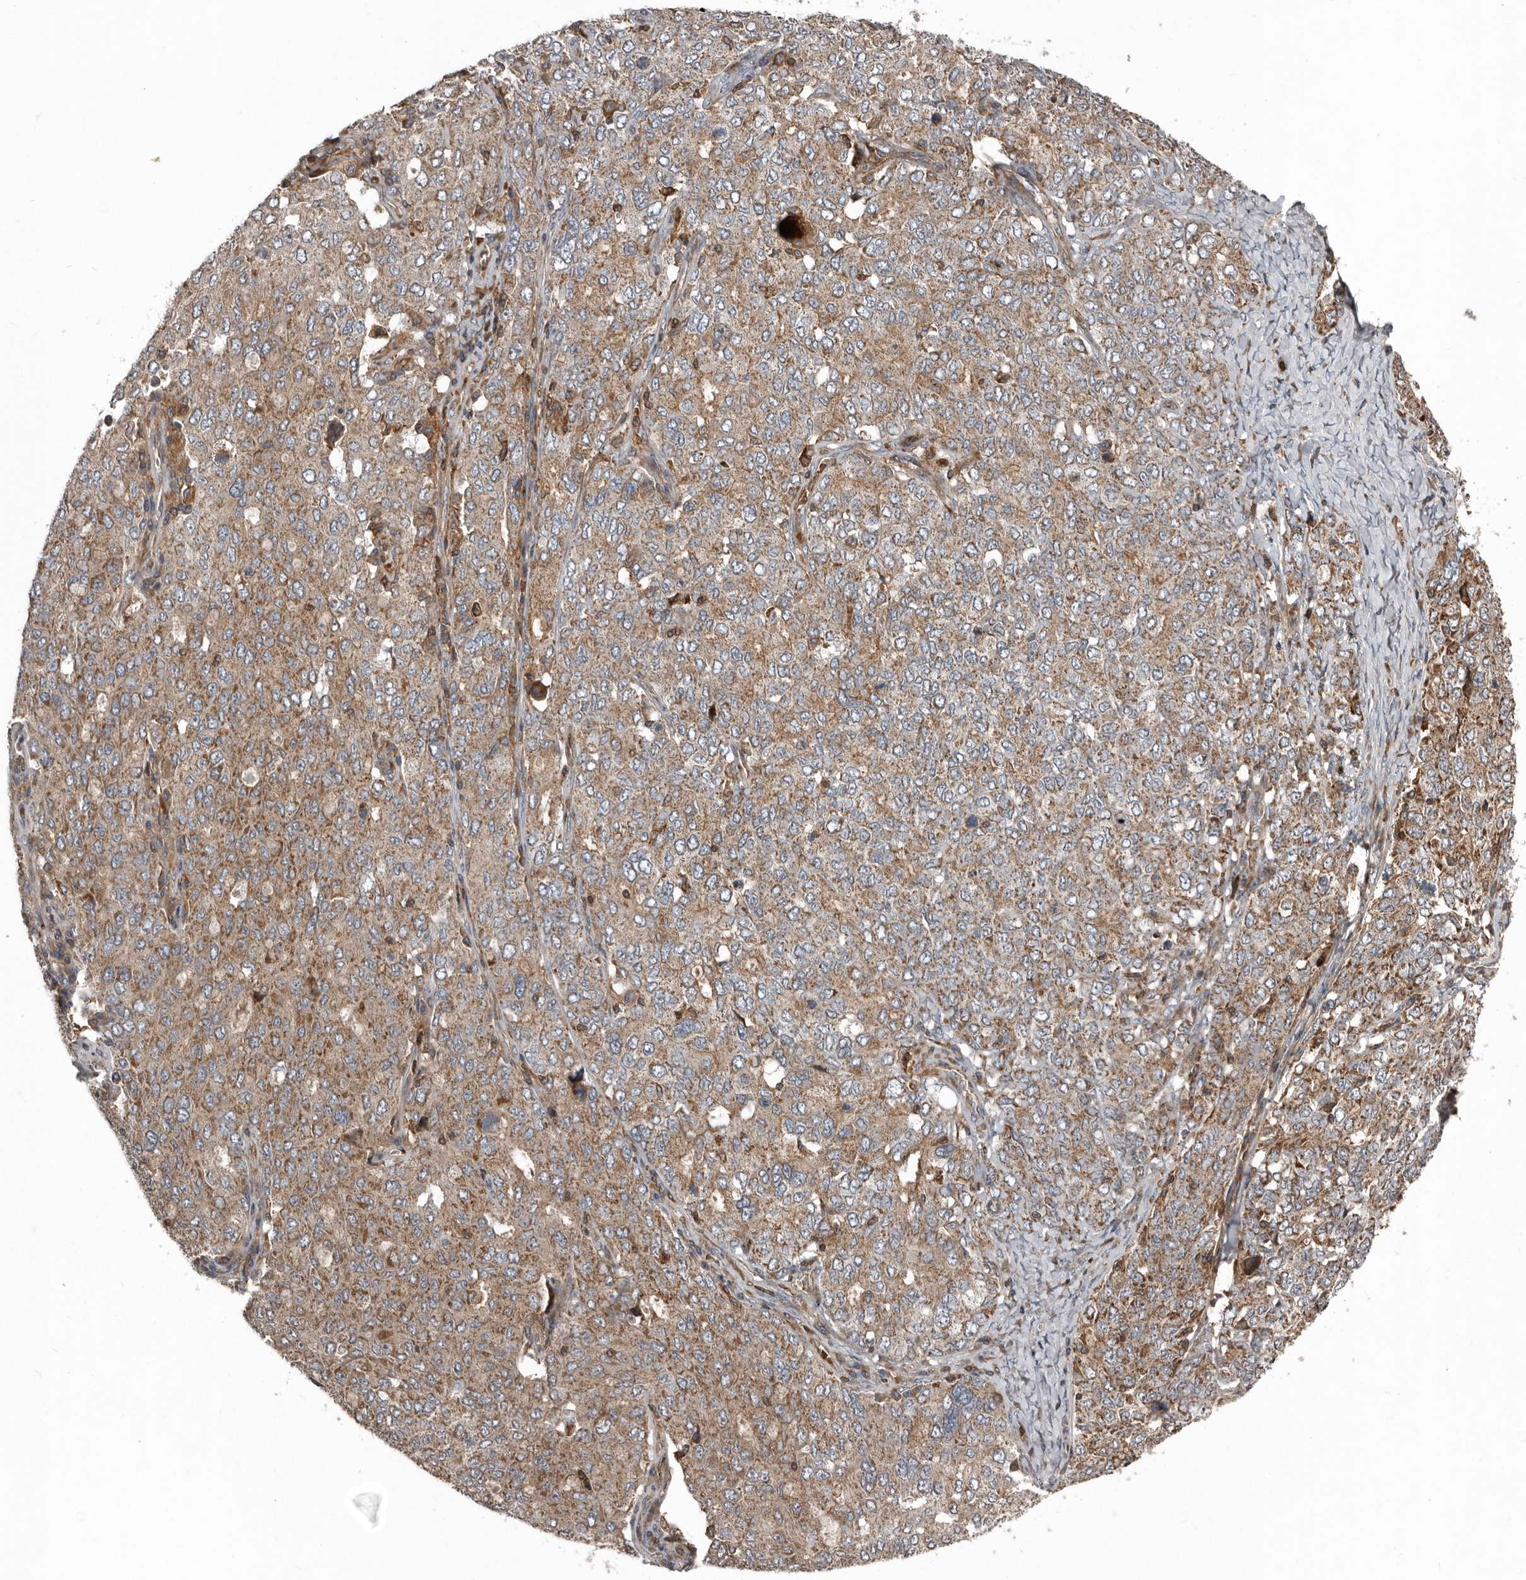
{"staining": {"intensity": "moderate", "quantity": ">75%", "location": "cytoplasmic/membranous"}, "tissue": "ovarian cancer", "cell_type": "Tumor cells", "image_type": "cancer", "snomed": [{"axis": "morphology", "description": "Carcinoma, endometroid"}, {"axis": "topography", "description": "Ovary"}], "caption": "Protein expression analysis of human ovarian cancer (endometroid carcinoma) reveals moderate cytoplasmic/membranous expression in about >75% of tumor cells.", "gene": "FBXO31", "patient": {"sex": "female", "age": 62}}